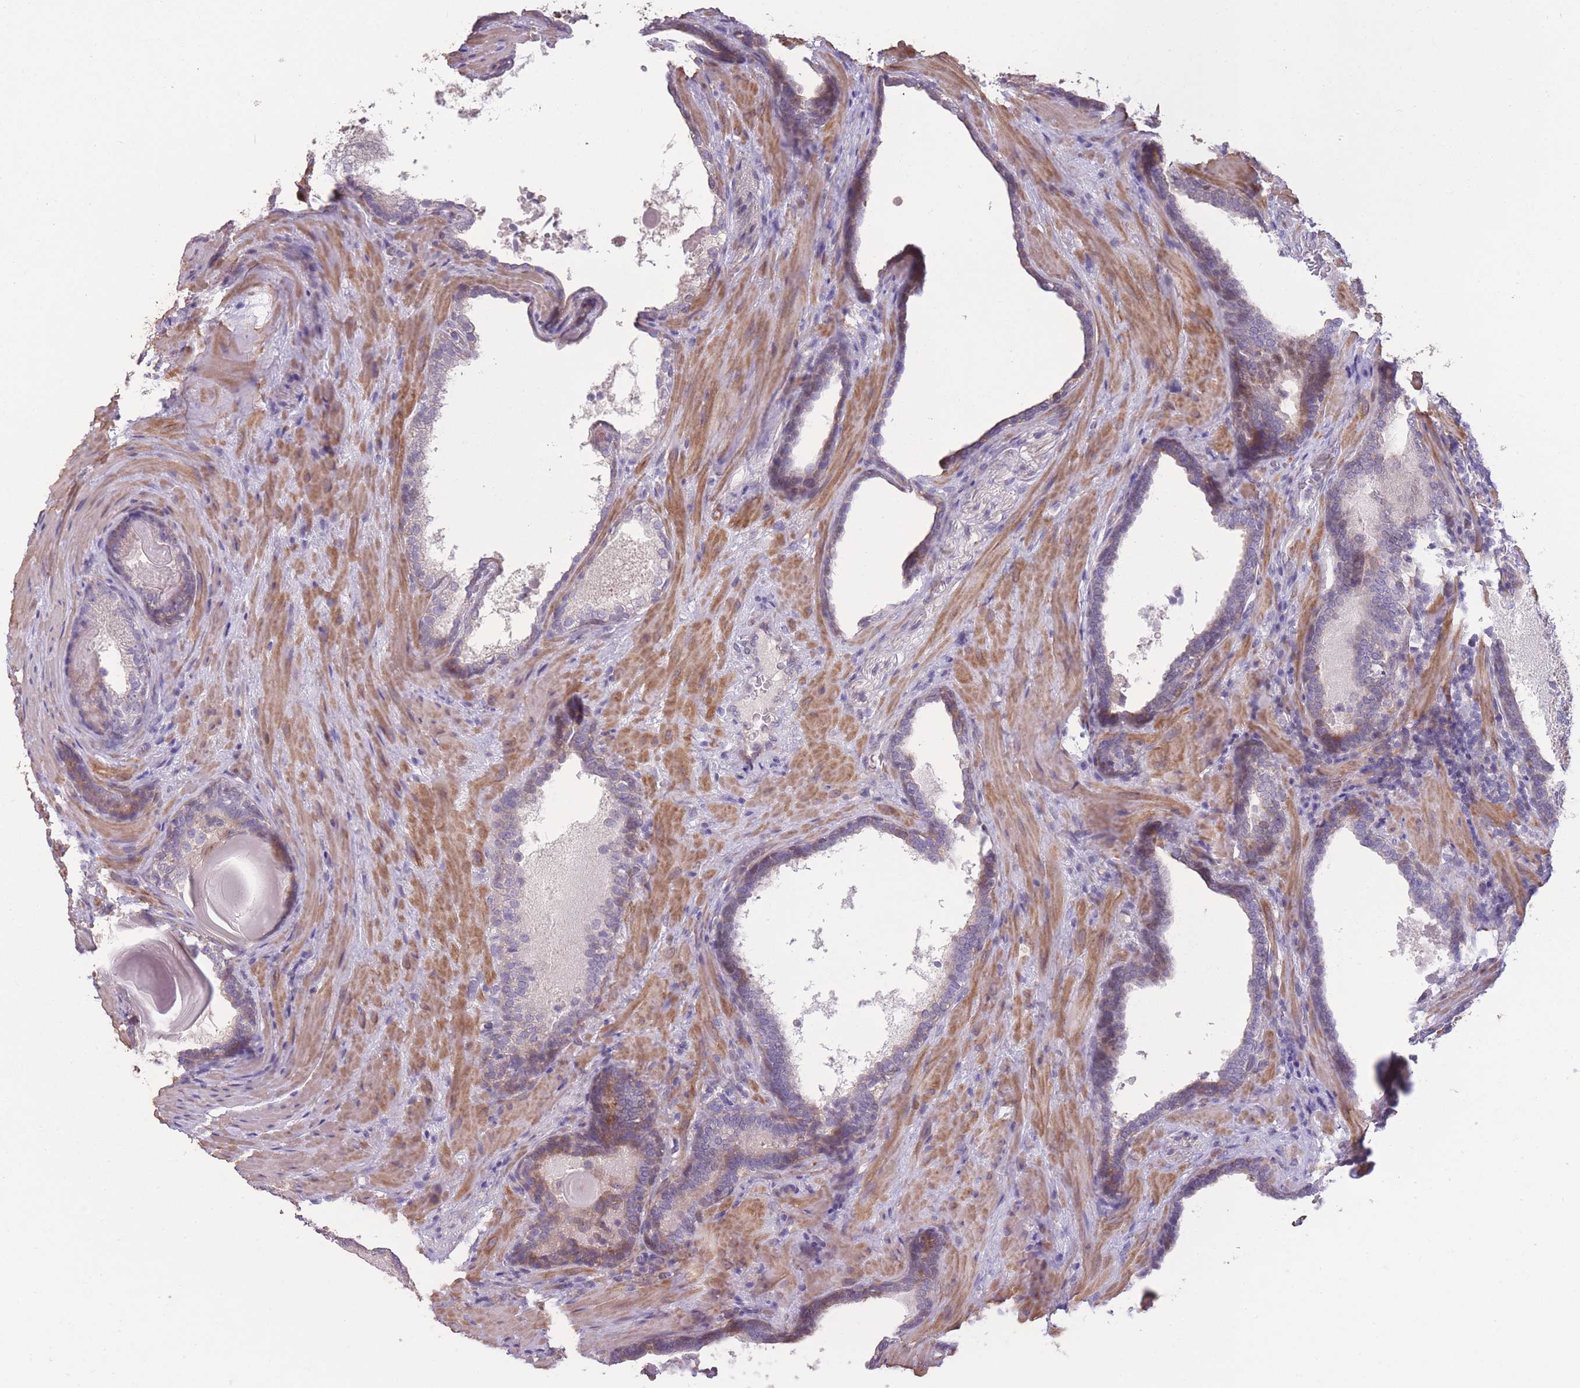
{"staining": {"intensity": "negative", "quantity": "none", "location": "none"}, "tissue": "prostate cancer", "cell_type": "Tumor cells", "image_type": "cancer", "snomed": [{"axis": "morphology", "description": "Adenocarcinoma, Low grade"}, {"axis": "topography", "description": "Prostate"}], "caption": "Low-grade adenocarcinoma (prostate) stained for a protein using immunohistochemistry (IHC) demonstrates no expression tumor cells.", "gene": "RSPH10B", "patient": {"sex": "male", "age": 60}}